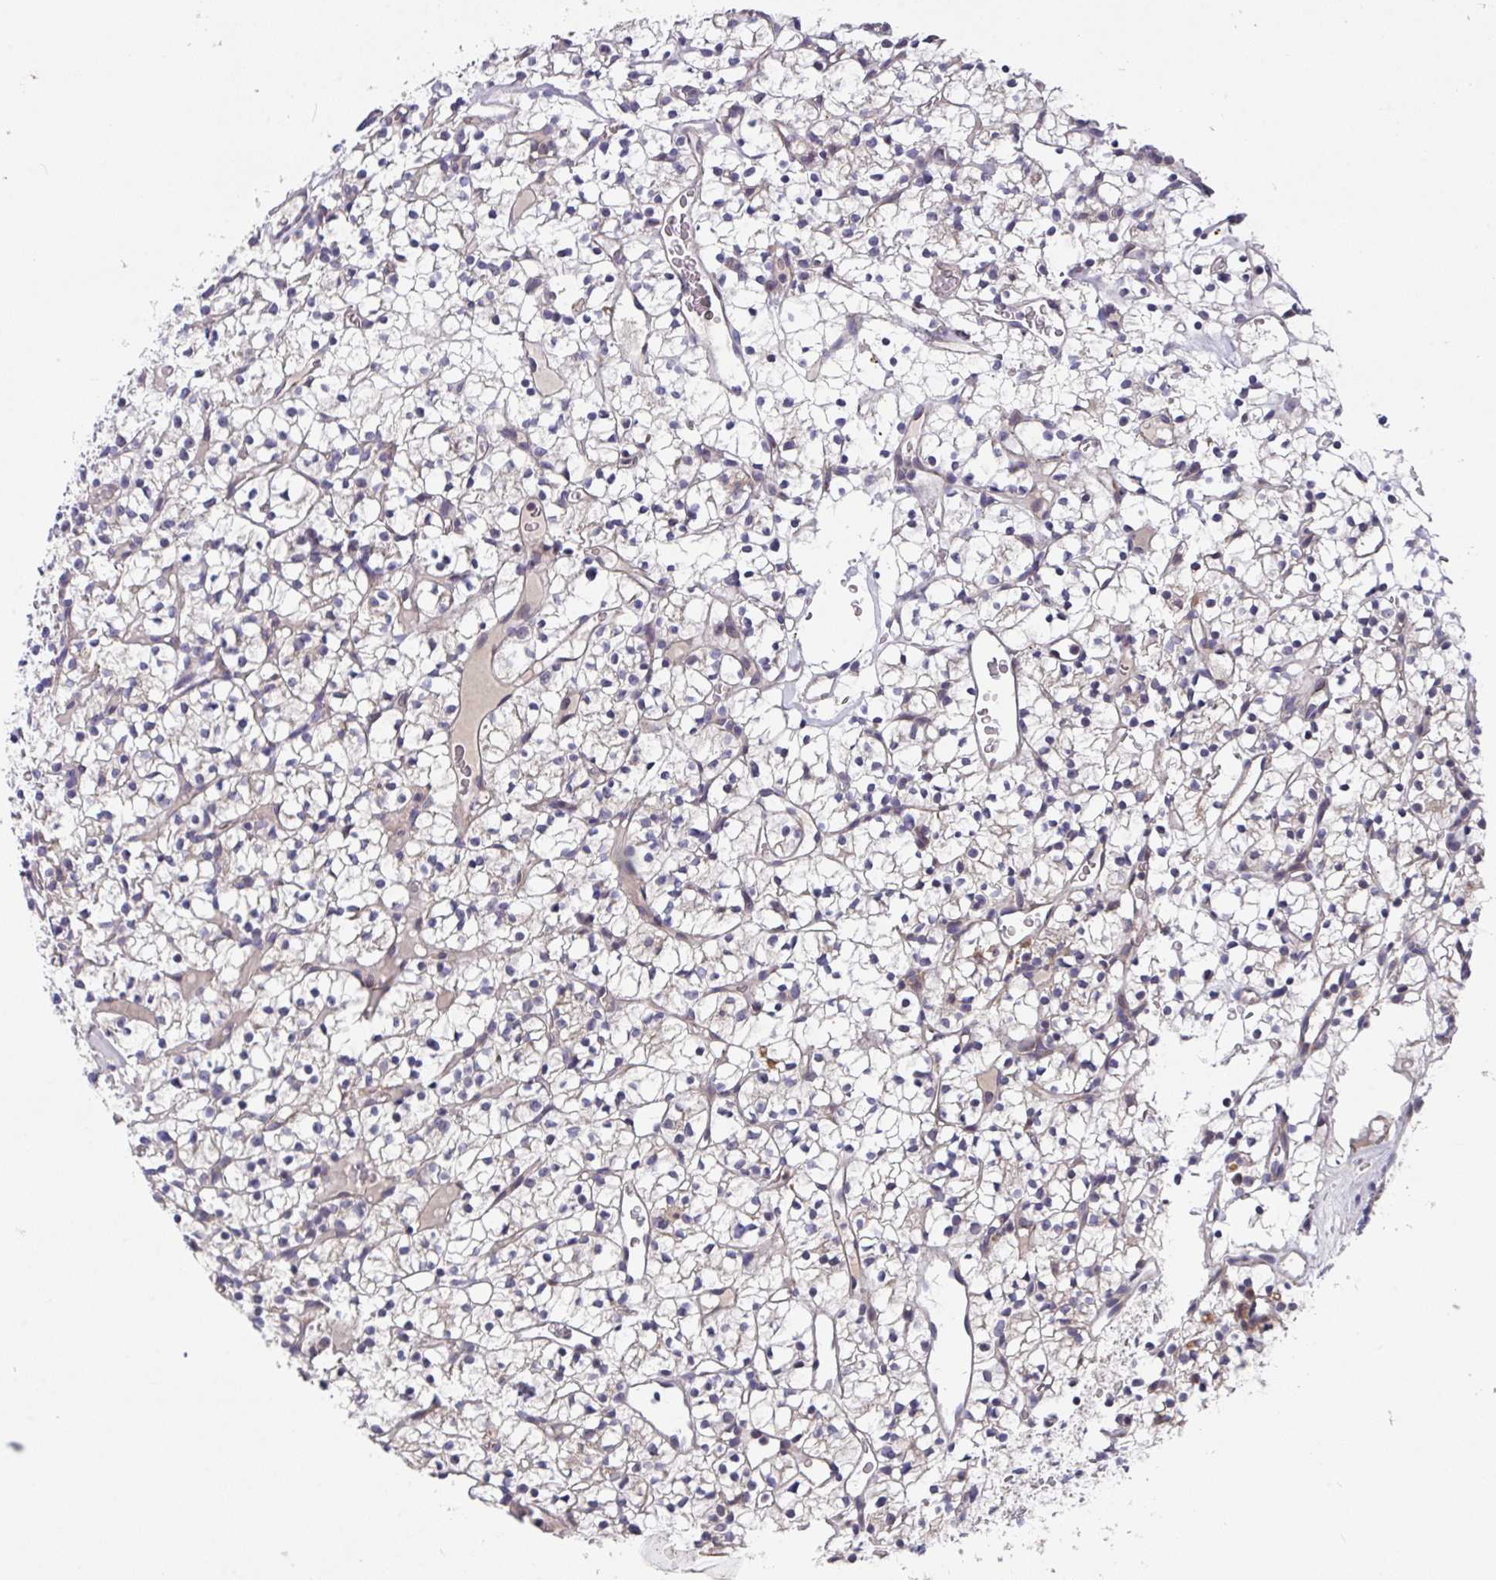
{"staining": {"intensity": "negative", "quantity": "none", "location": "none"}, "tissue": "renal cancer", "cell_type": "Tumor cells", "image_type": "cancer", "snomed": [{"axis": "morphology", "description": "Adenocarcinoma, NOS"}, {"axis": "topography", "description": "Kidney"}], "caption": "This histopathology image is of renal cancer stained with IHC to label a protein in brown with the nuclei are counter-stained blue. There is no expression in tumor cells.", "gene": "EIF4B", "patient": {"sex": "female", "age": 64}}